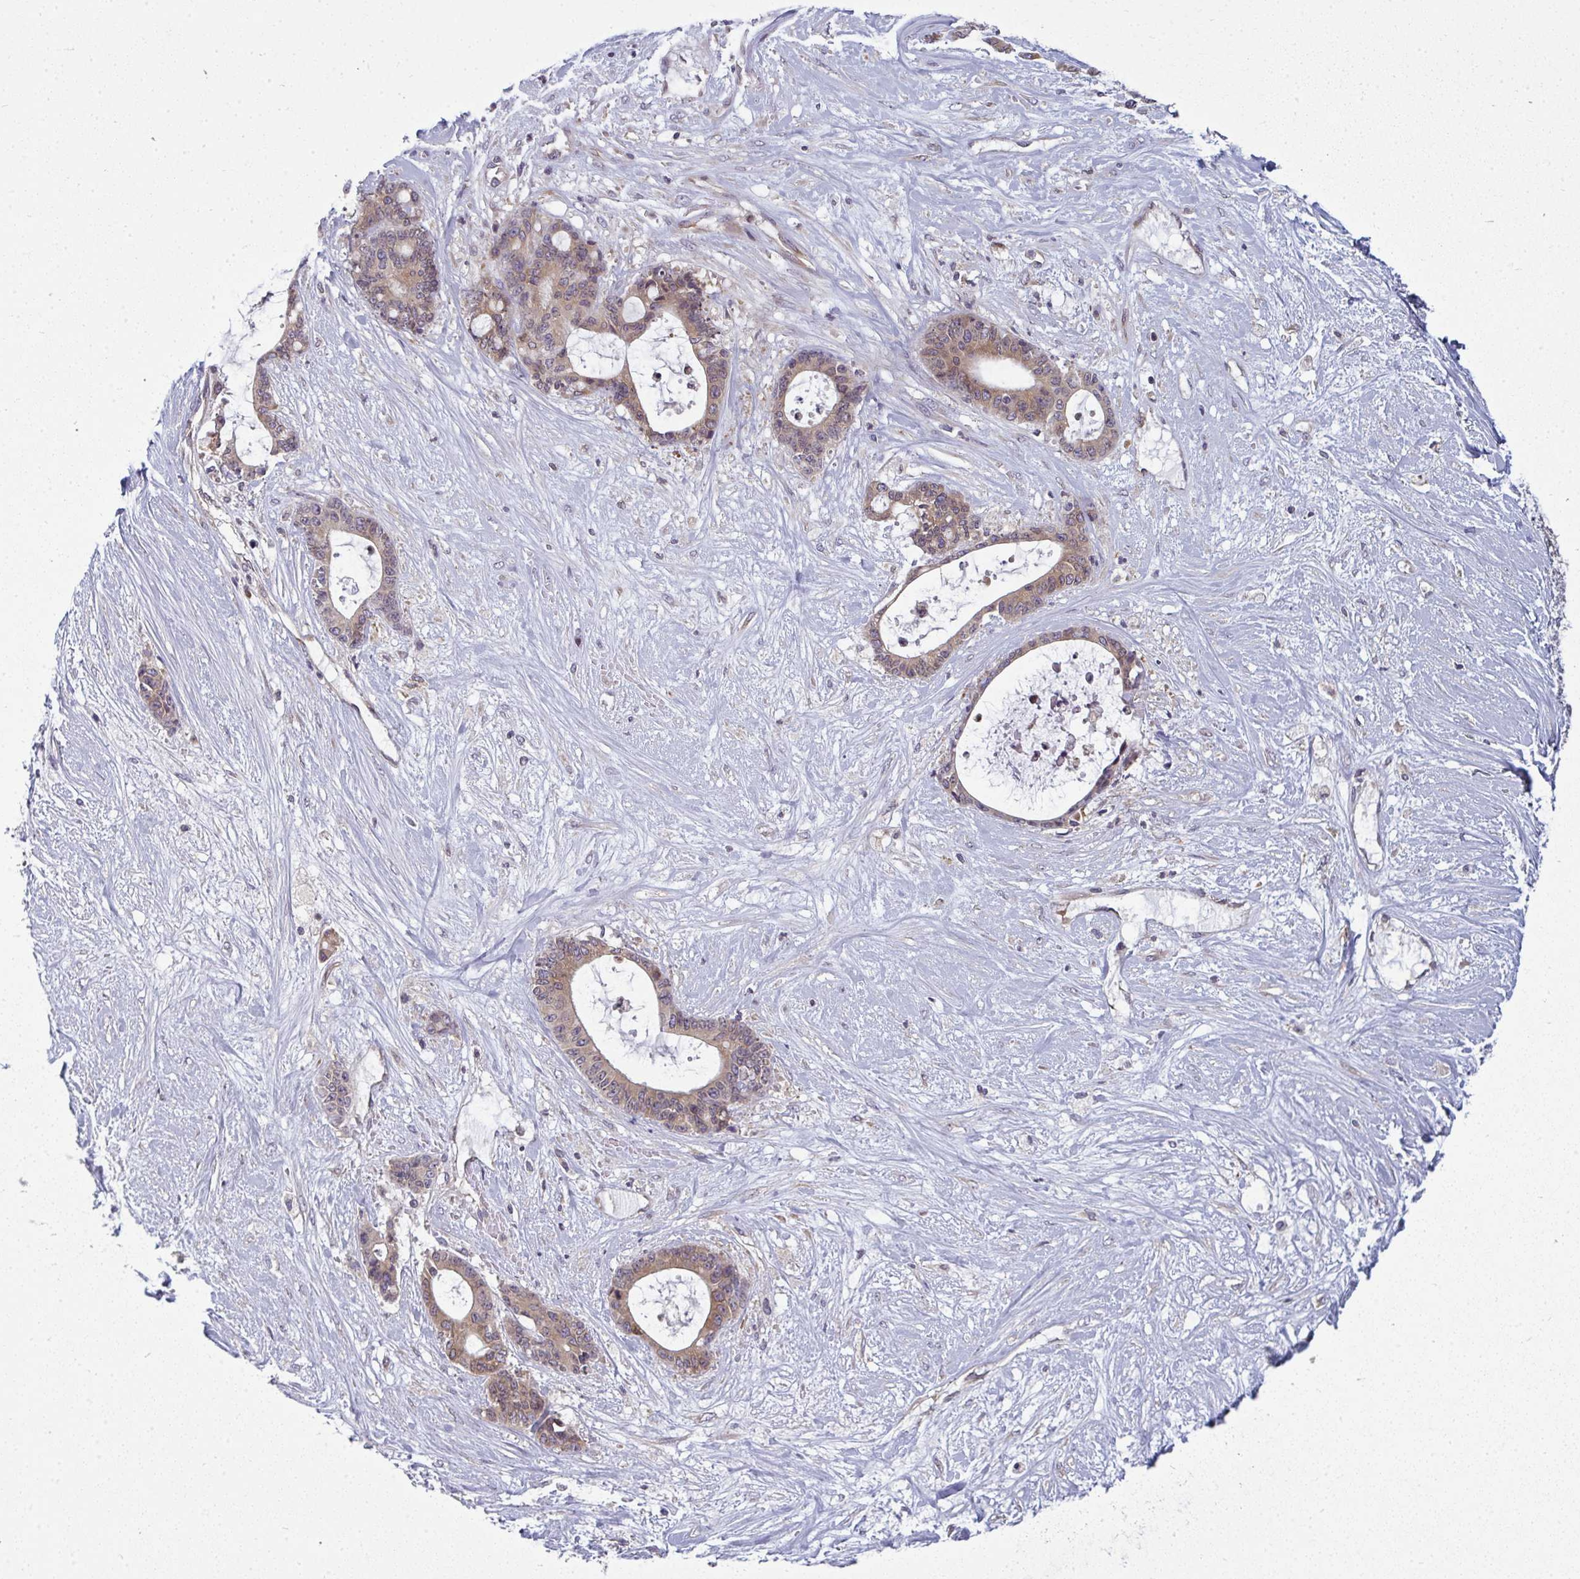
{"staining": {"intensity": "moderate", "quantity": ">75%", "location": "cytoplasmic/membranous"}, "tissue": "liver cancer", "cell_type": "Tumor cells", "image_type": "cancer", "snomed": [{"axis": "morphology", "description": "Normal tissue, NOS"}, {"axis": "morphology", "description": "Cholangiocarcinoma"}, {"axis": "topography", "description": "Liver"}, {"axis": "topography", "description": "Peripheral nerve tissue"}], "caption": "Immunohistochemical staining of human liver cancer exhibits medium levels of moderate cytoplasmic/membranous protein expression in about >75% of tumor cells.", "gene": "LYSMD4", "patient": {"sex": "female", "age": 73}}